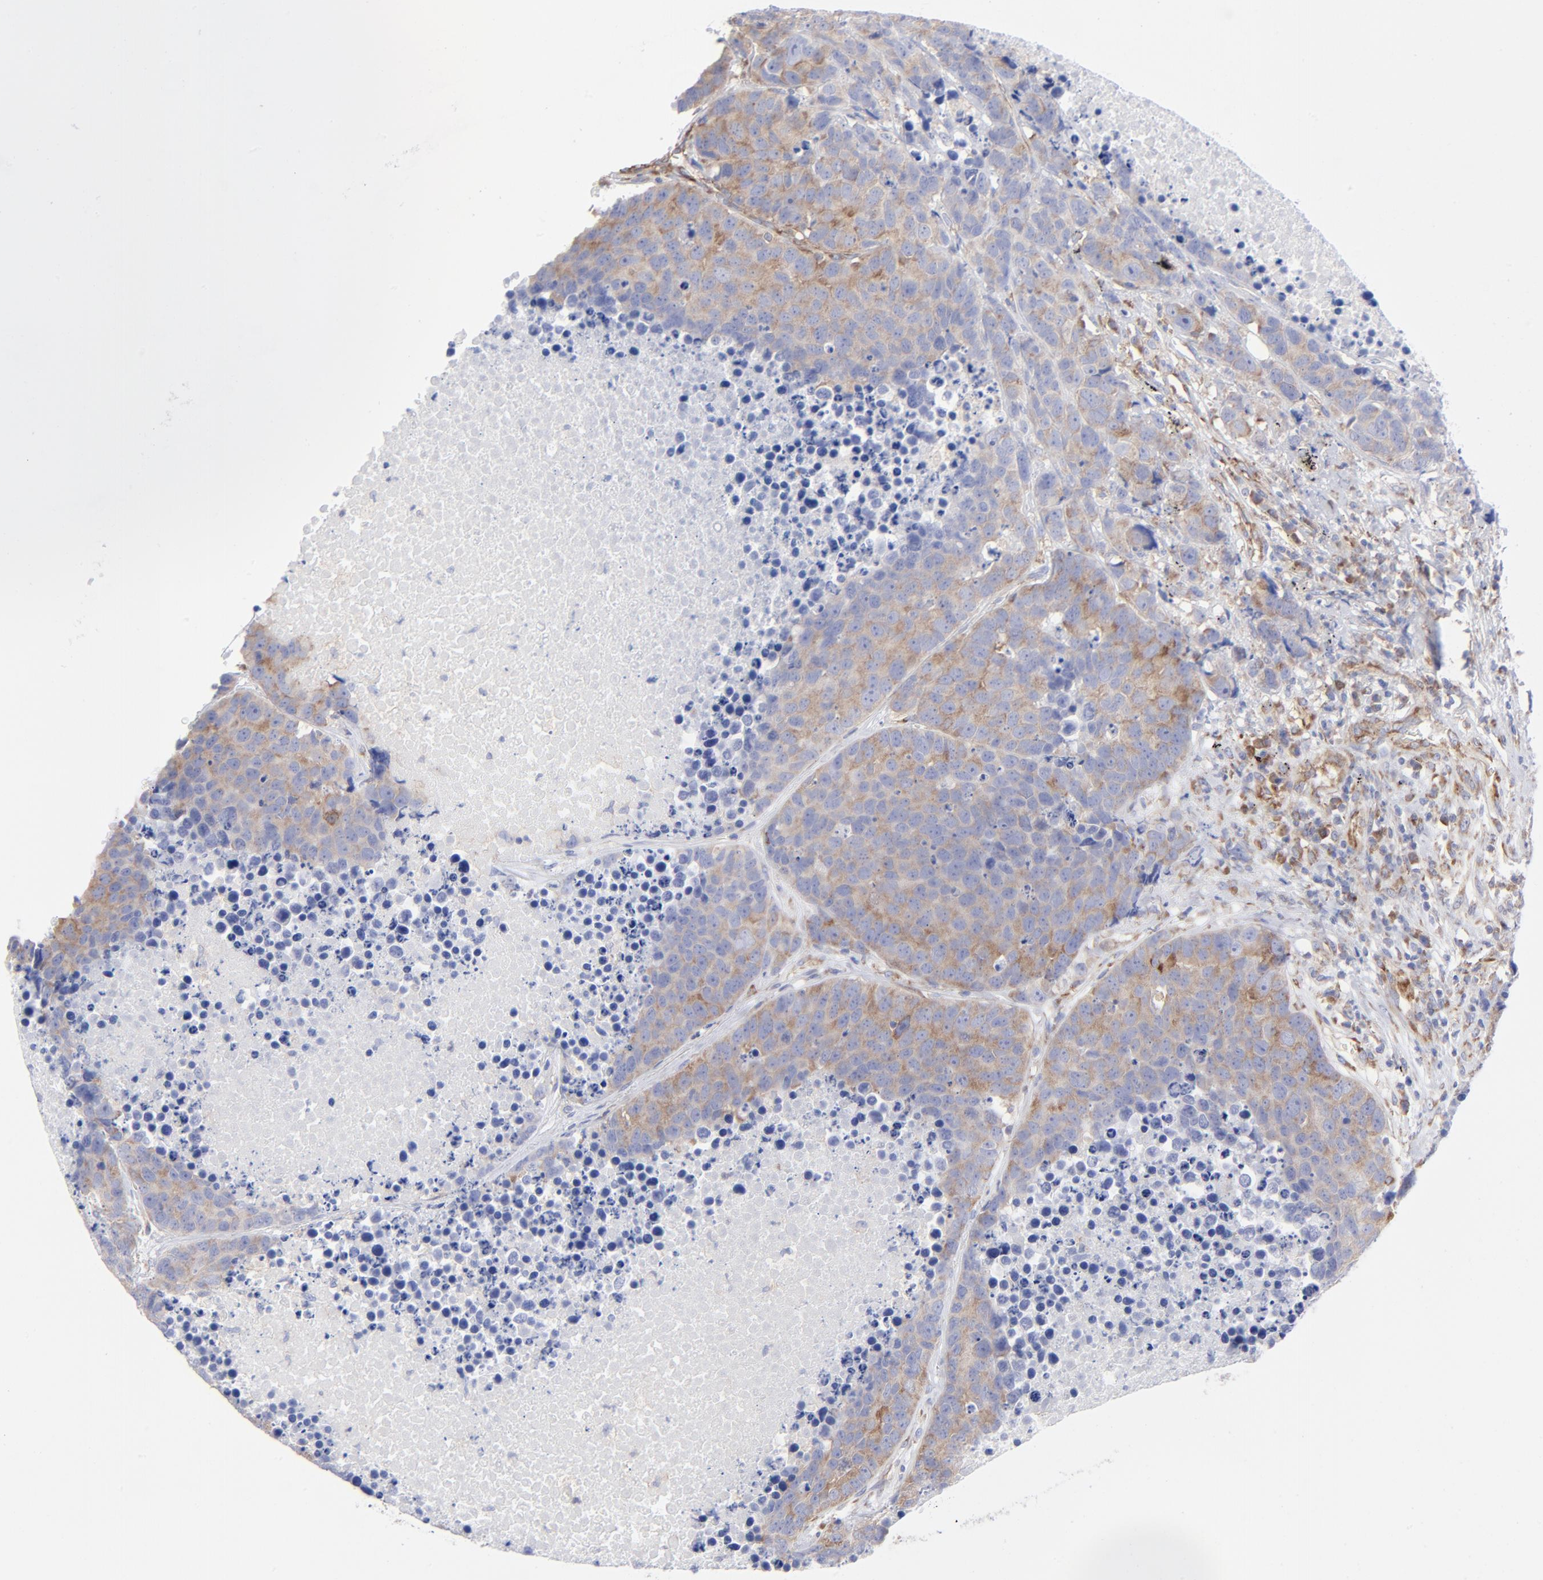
{"staining": {"intensity": "moderate", "quantity": ">75%", "location": "cytoplasmic/membranous"}, "tissue": "carcinoid", "cell_type": "Tumor cells", "image_type": "cancer", "snomed": [{"axis": "morphology", "description": "Carcinoid, malignant, NOS"}, {"axis": "topography", "description": "Lung"}], "caption": "Malignant carcinoid stained for a protein (brown) reveals moderate cytoplasmic/membranous positive positivity in approximately >75% of tumor cells.", "gene": "EIF2AK2", "patient": {"sex": "male", "age": 60}}